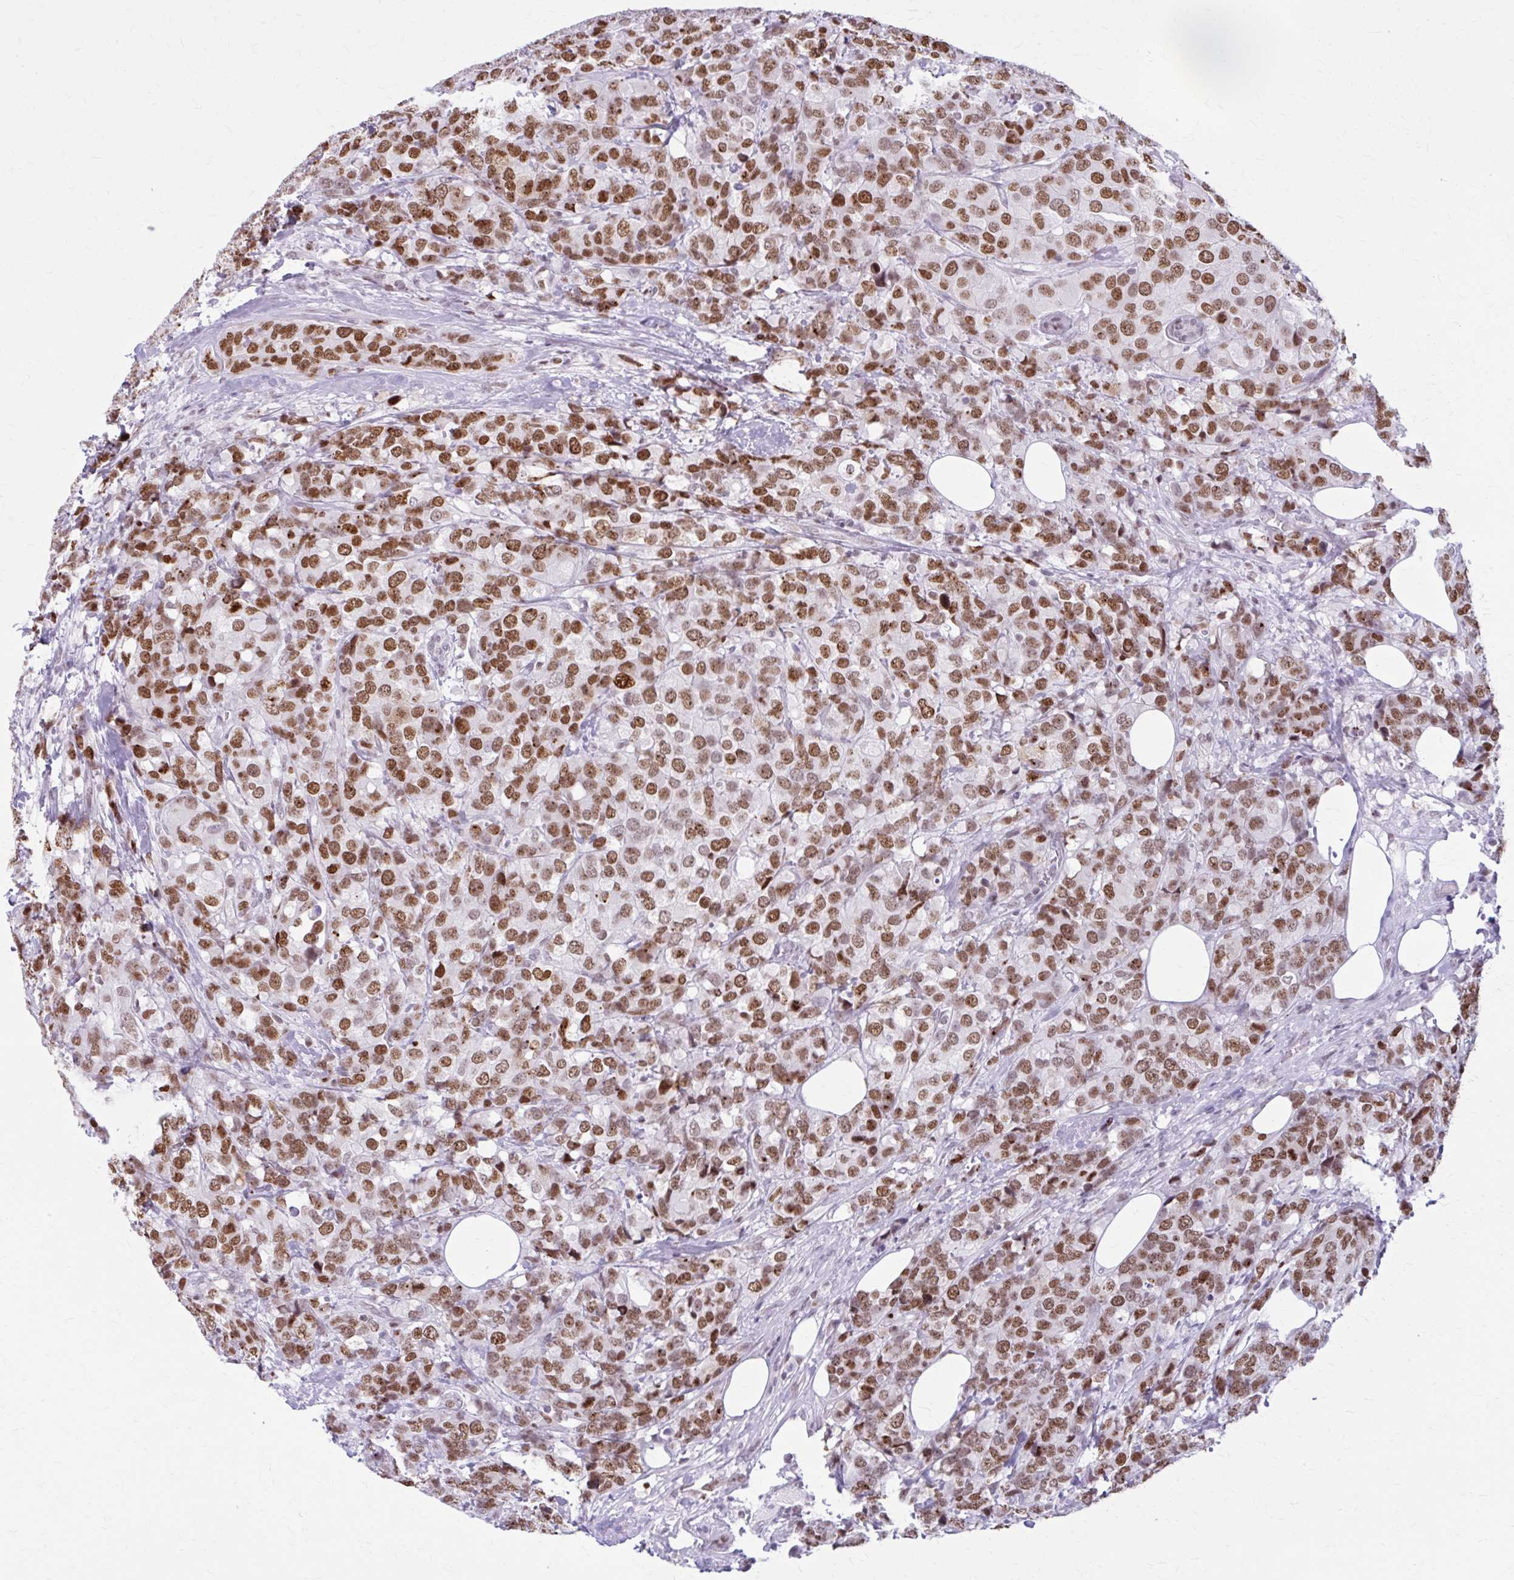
{"staining": {"intensity": "moderate", "quantity": ">75%", "location": "nuclear"}, "tissue": "breast cancer", "cell_type": "Tumor cells", "image_type": "cancer", "snomed": [{"axis": "morphology", "description": "Lobular carcinoma"}, {"axis": "topography", "description": "Breast"}], "caption": "A histopathology image of lobular carcinoma (breast) stained for a protein demonstrates moderate nuclear brown staining in tumor cells. The protein is stained brown, and the nuclei are stained in blue (DAB (3,3'-diaminobenzidine) IHC with brightfield microscopy, high magnification).", "gene": "PABIR1", "patient": {"sex": "female", "age": 59}}